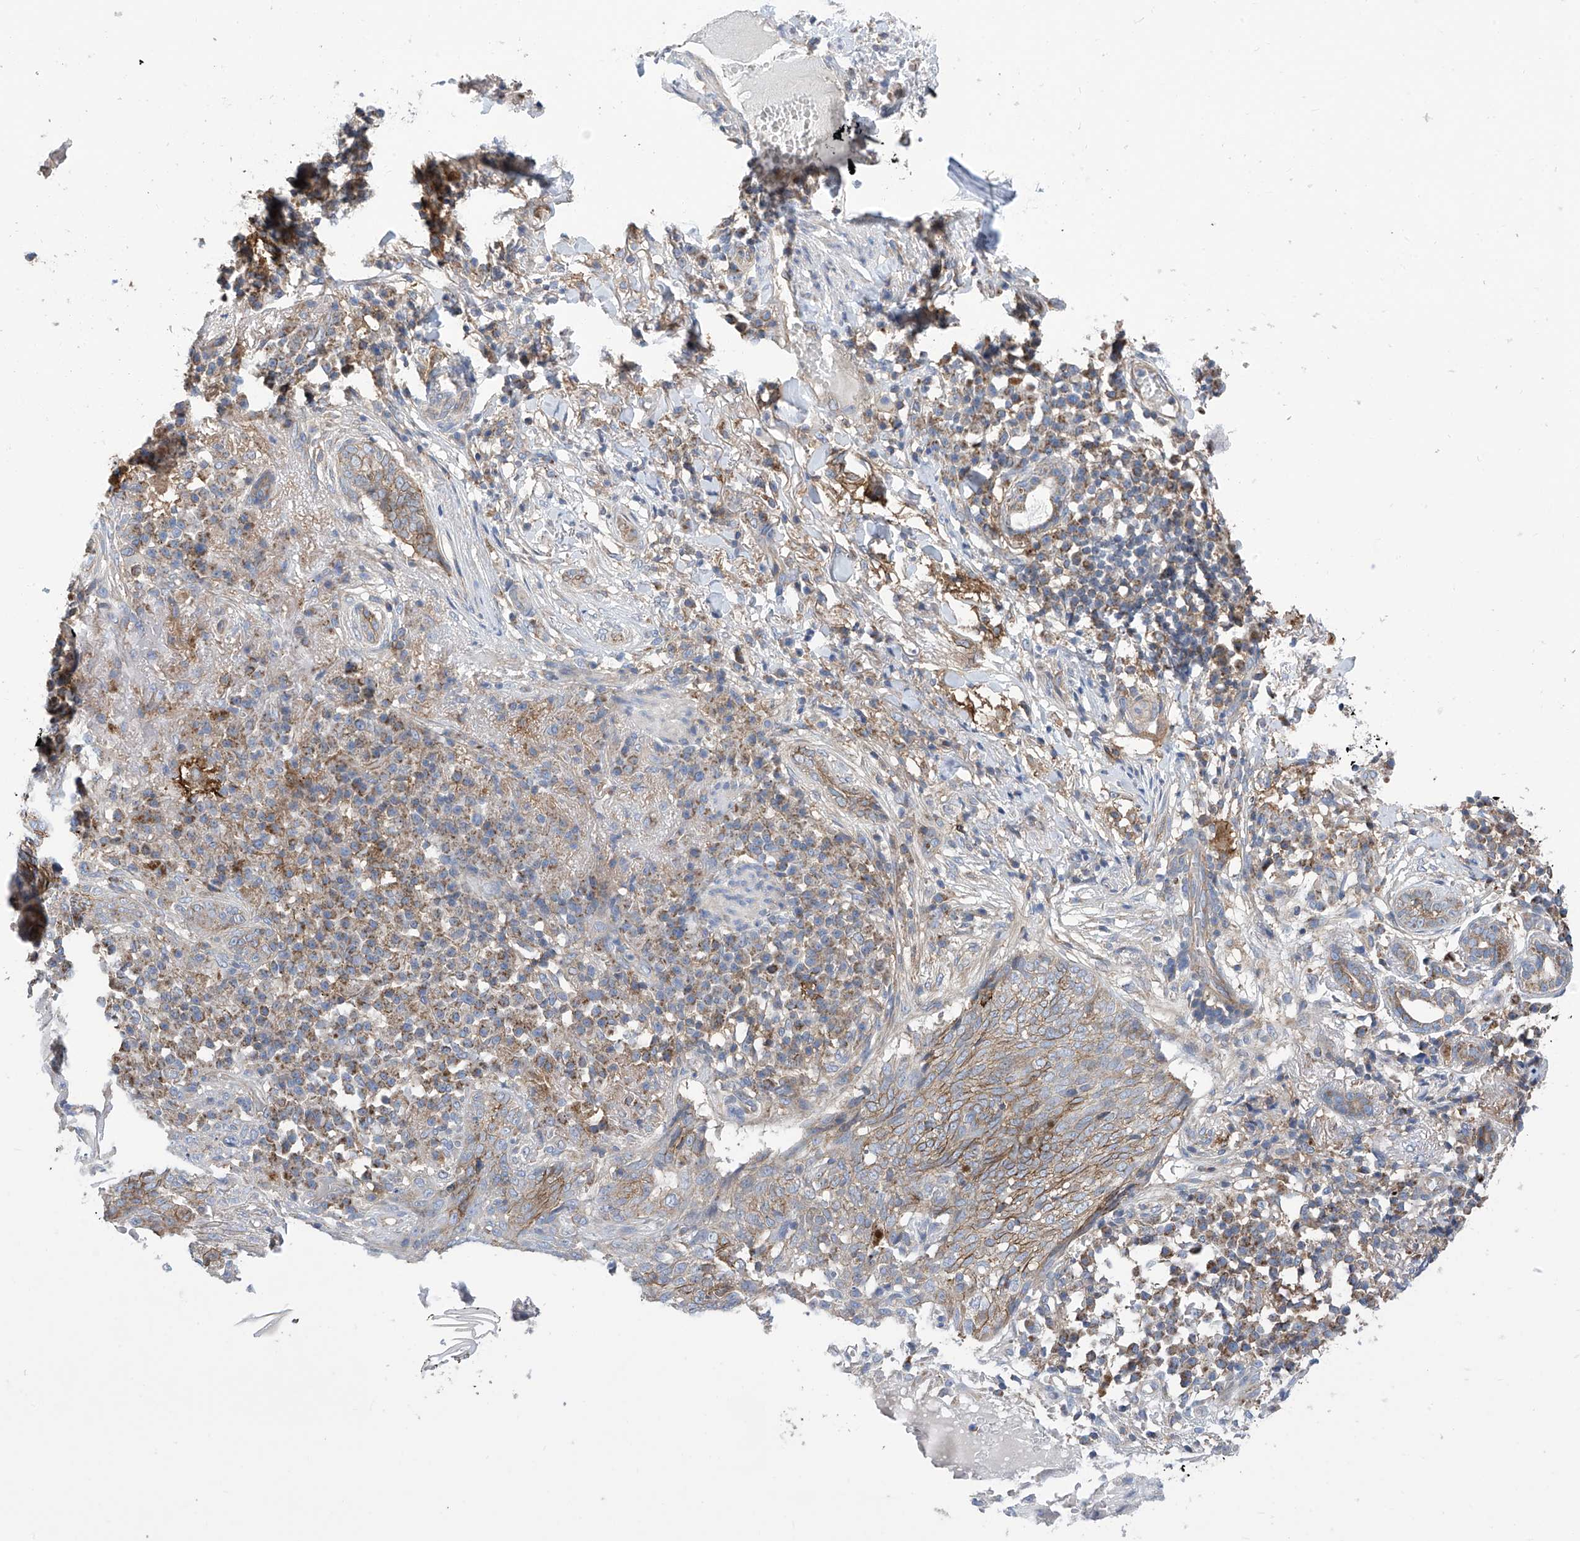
{"staining": {"intensity": "moderate", "quantity": "25%-75%", "location": "cytoplasmic/membranous"}, "tissue": "skin cancer", "cell_type": "Tumor cells", "image_type": "cancer", "snomed": [{"axis": "morphology", "description": "Basal cell carcinoma"}, {"axis": "topography", "description": "Skin"}], "caption": "DAB (3,3'-diaminobenzidine) immunohistochemical staining of skin basal cell carcinoma shows moderate cytoplasmic/membranous protein expression in about 25%-75% of tumor cells.", "gene": "P2RX7", "patient": {"sex": "male", "age": 85}}